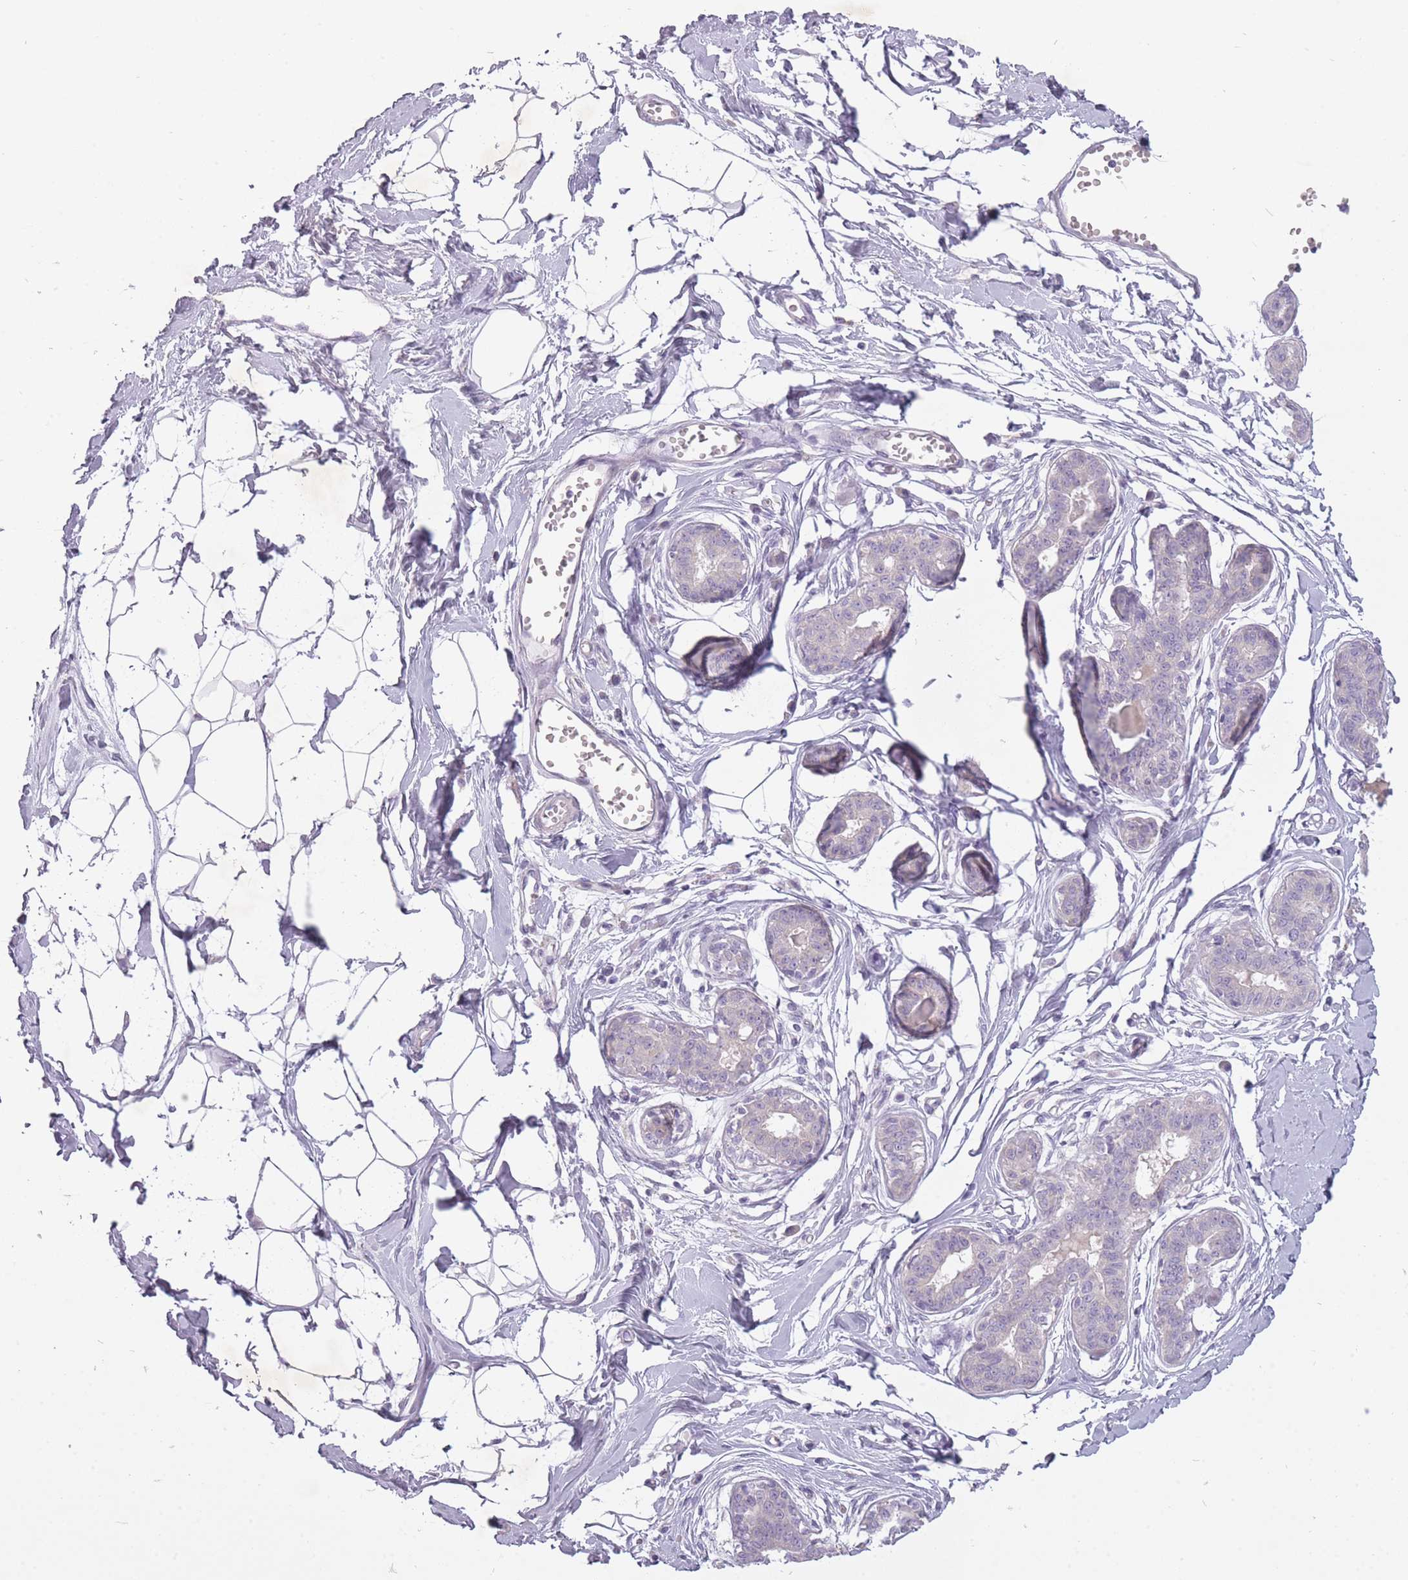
{"staining": {"intensity": "negative", "quantity": "none", "location": "none"}, "tissue": "breast", "cell_type": "Adipocytes", "image_type": "normal", "snomed": [{"axis": "morphology", "description": "Normal tissue, NOS"}, {"axis": "topography", "description": "Breast"}], "caption": "Immunohistochemistry (IHC) photomicrograph of normal breast: human breast stained with DAB exhibits no significant protein positivity in adipocytes.", "gene": "FAM43B", "patient": {"sex": "female", "age": 45}}